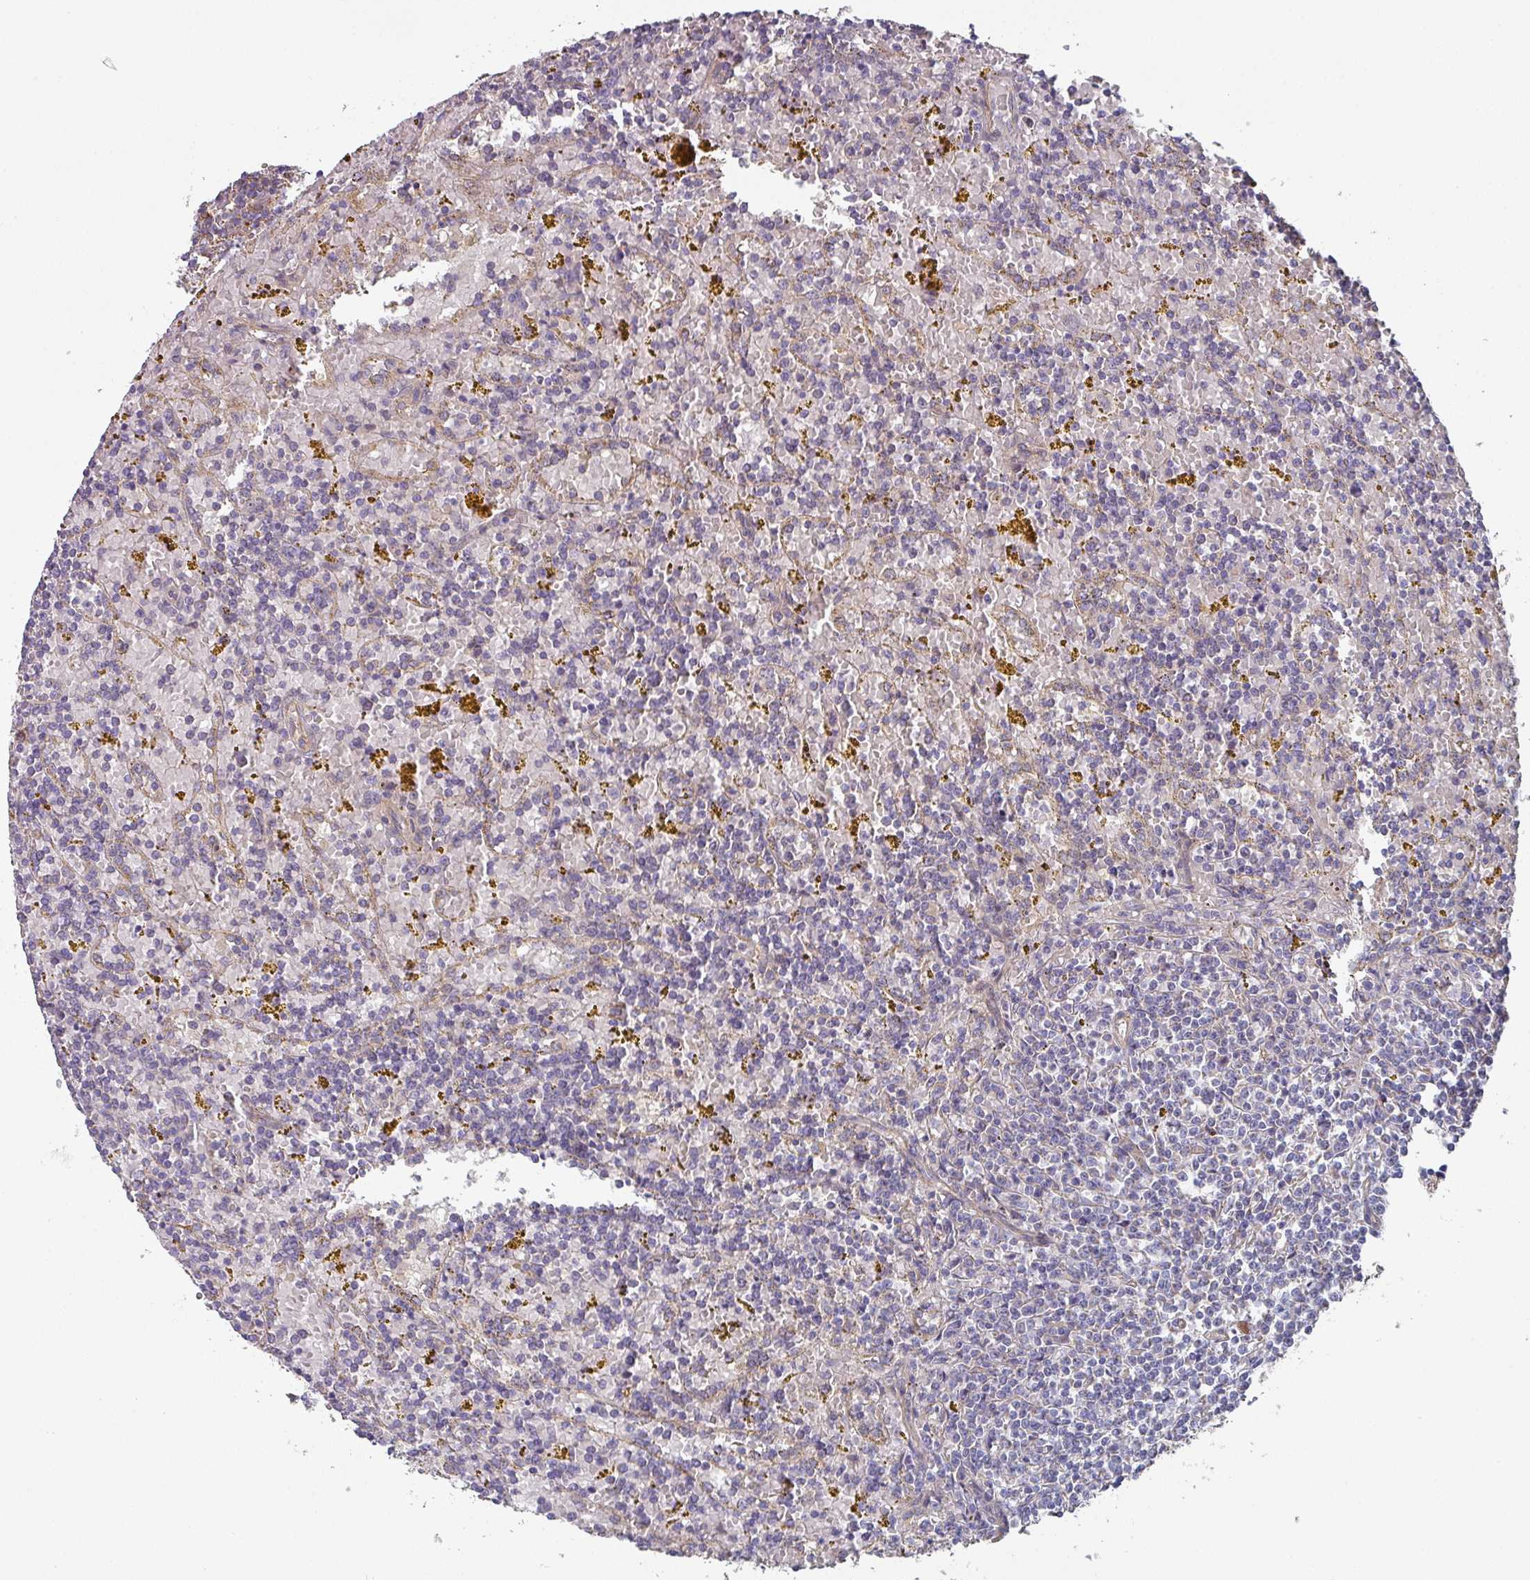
{"staining": {"intensity": "negative", "quantity": "none", "location": "none"}, "tissue": "lymphoma", "cell_type": "Tumor cells", "image_type": "cancer", "snomed": [{"axis": "morphology", "description": "Malignant lymphoma, non-Hodgkin's type, Low grade"}, {"axis": "topography", "description": "Spleen"}, {"axis": "topography", "description": "Lymph node"}], "caption": "DAB (3,3'-diaminobenzidine) immunohistochemical staining of human low-grade malignant lymphoma, non-Hodgkin's type demonstrates no significant positivity in tumor cells.", "gene": "DCAF12L2", "patient": {"sex": "female", "age": 66}}